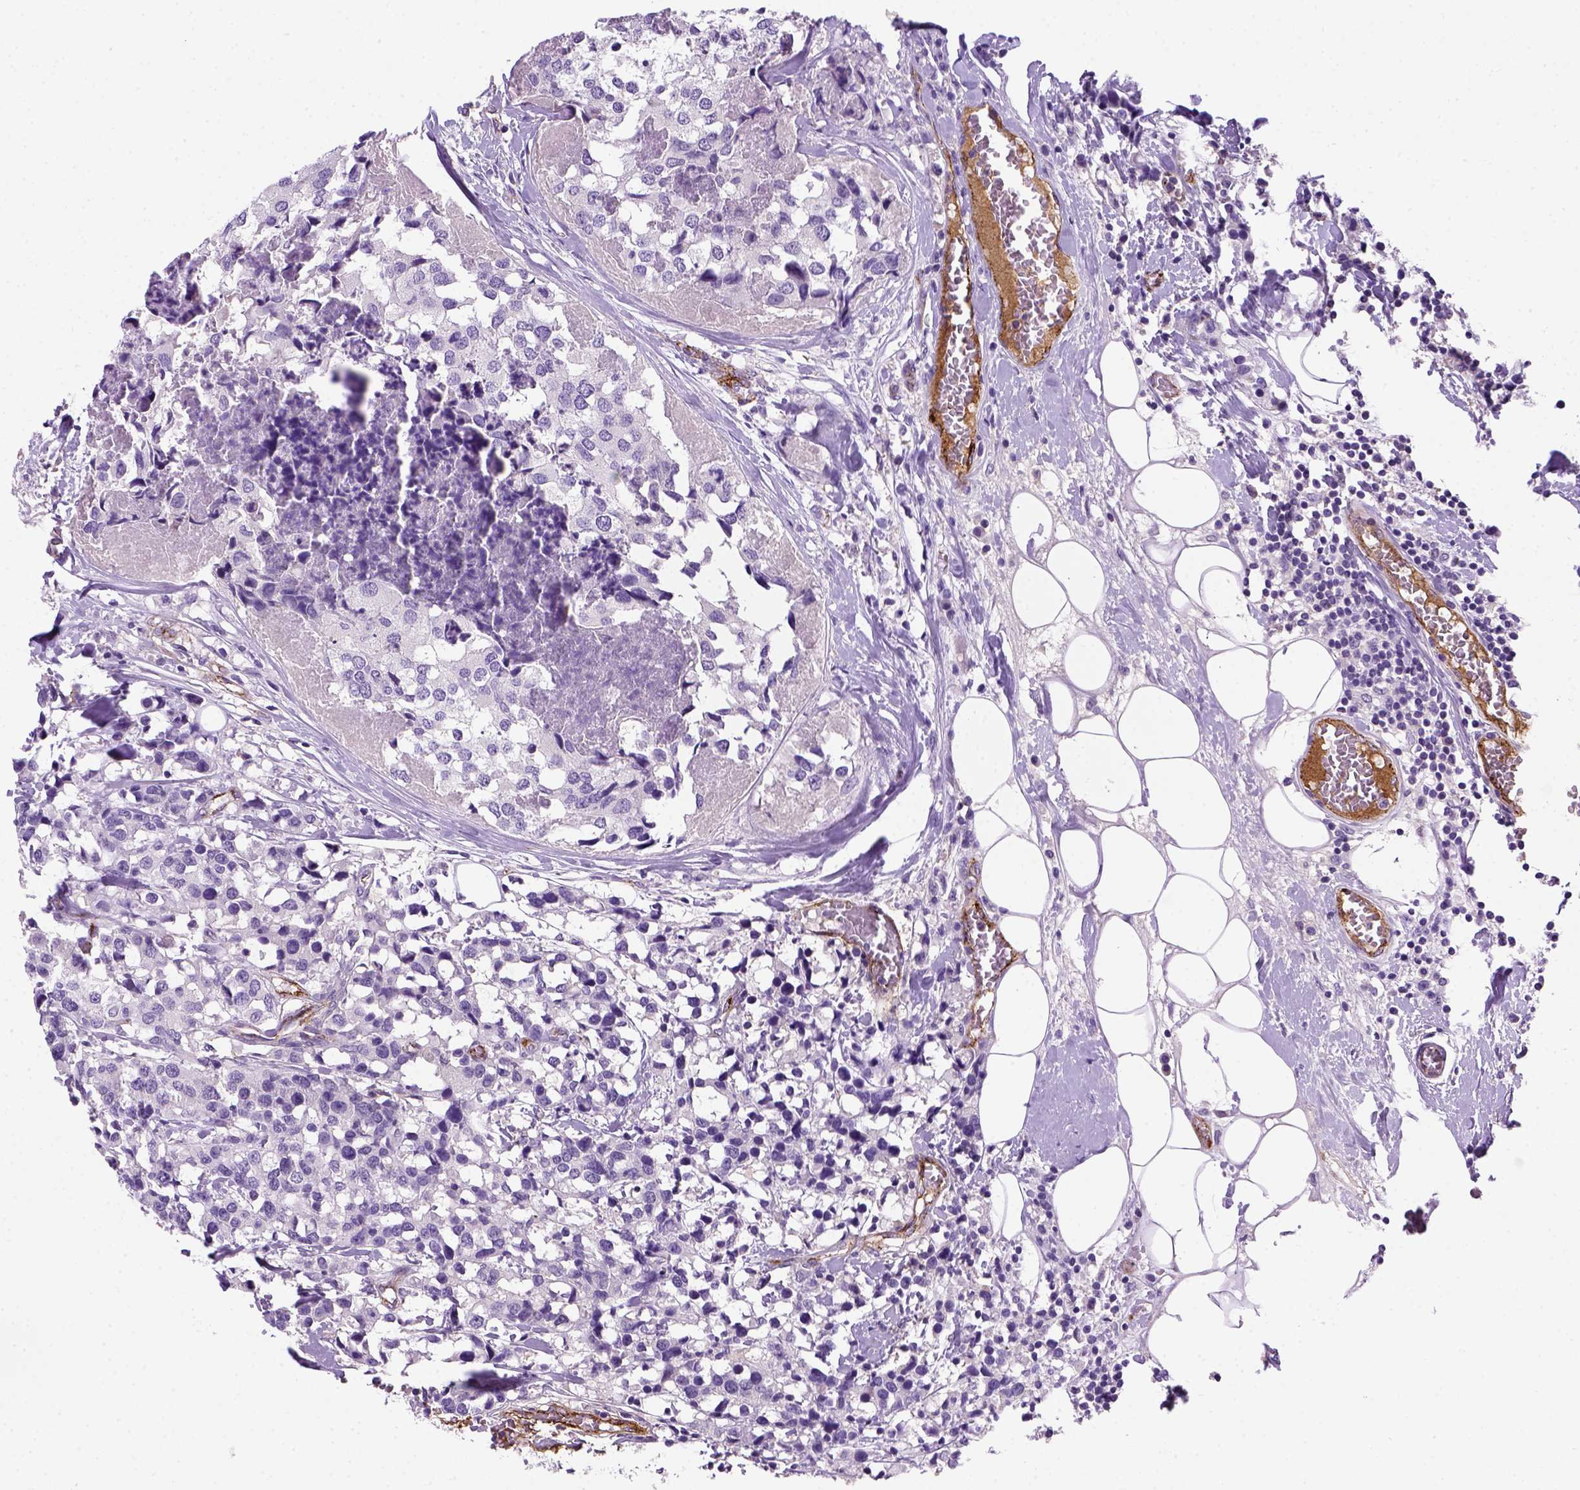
{"staining": {"intensity": "negative", "quantity": "none", "location": "none"}, "tissue": "breast cancer", "cell_type": "Tumor cells", "image_type": "cancer", "snomed": [{"axis": "morphology", "description": "Lobular carcinoma"}, {"axis": "topography", "description": "Breast"}], "caption": "Immunohistochemical staining of human breast cancer (lobular carcinoma) displays no significant expression in tumor cells.", "gene": "VWF", "patient": {"sex": "female", "age": 59}}